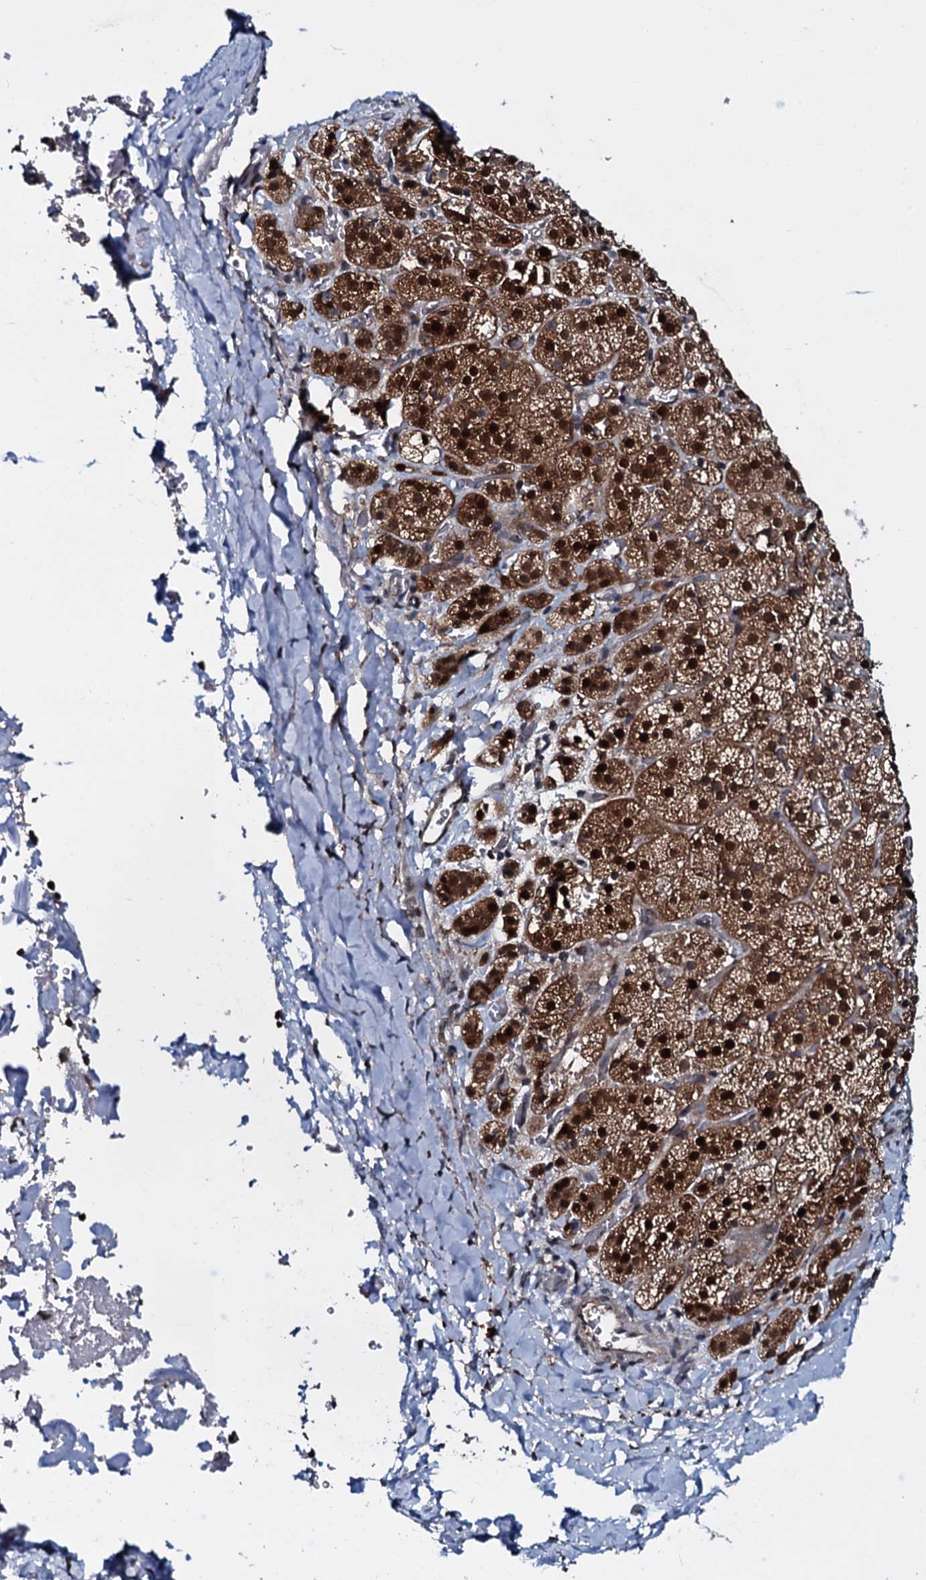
{"staining": {"intensity": "strong", "quantity": ">75%", "location": "cytoplasmic/membranous,nuclear"}, "tissue": "adrenal gland", "cell_type": "Glandular cells", "image_type": "normal", "snomed": [{"axis": "morphology", "description": "Normal tissue, NOS"}, {"axis": "topography", "description": "Adrenal gland"}], "caption": "Immunohistochemical staining of unremarkable adrenal gland reveals >75% levels of strong cytoplasmic/membranous,nuclear protein positivity in about >75% of glandular cells.", "gene": "HDDC3", "patient": {"sex": "female", "age": 44}}